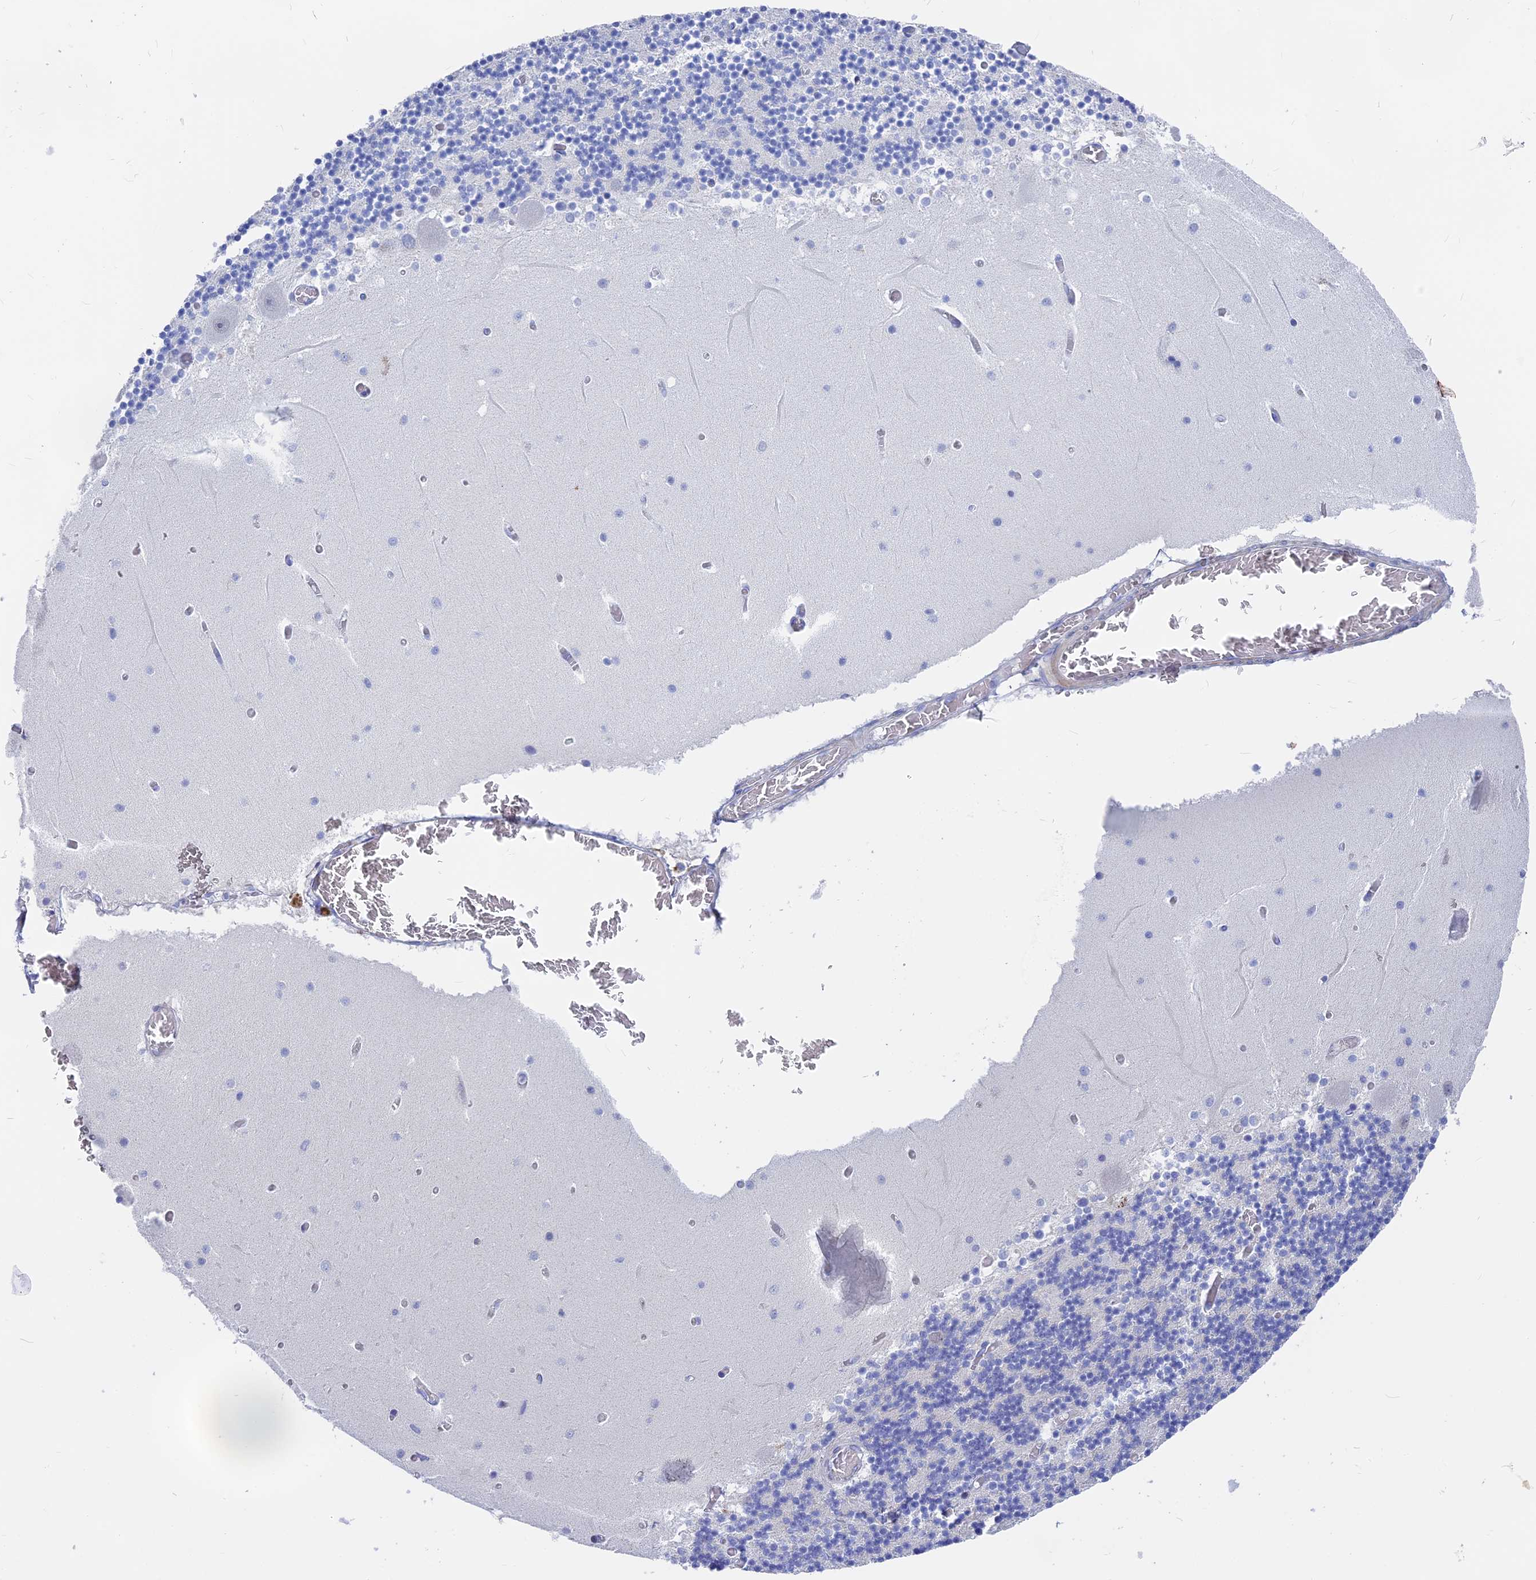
{"staining": {"intensity": "negative", "quantity": "none", "location": "none"}, "tissue": "cerebellum", "cell_type": "Cells in granular layer", "image_type": "normal", "snomed": [{"axis": "morphology", "description": "Normal tissue, NOS"}, {"axis": "topography", "description": "Cerebellum"}], "caption": "Human cerebellum stained for a protein using IHC exhibits no staining in cells in granular layer.", "gene": "GLB1L", "patient": {"sex": "female", "age": 28}}